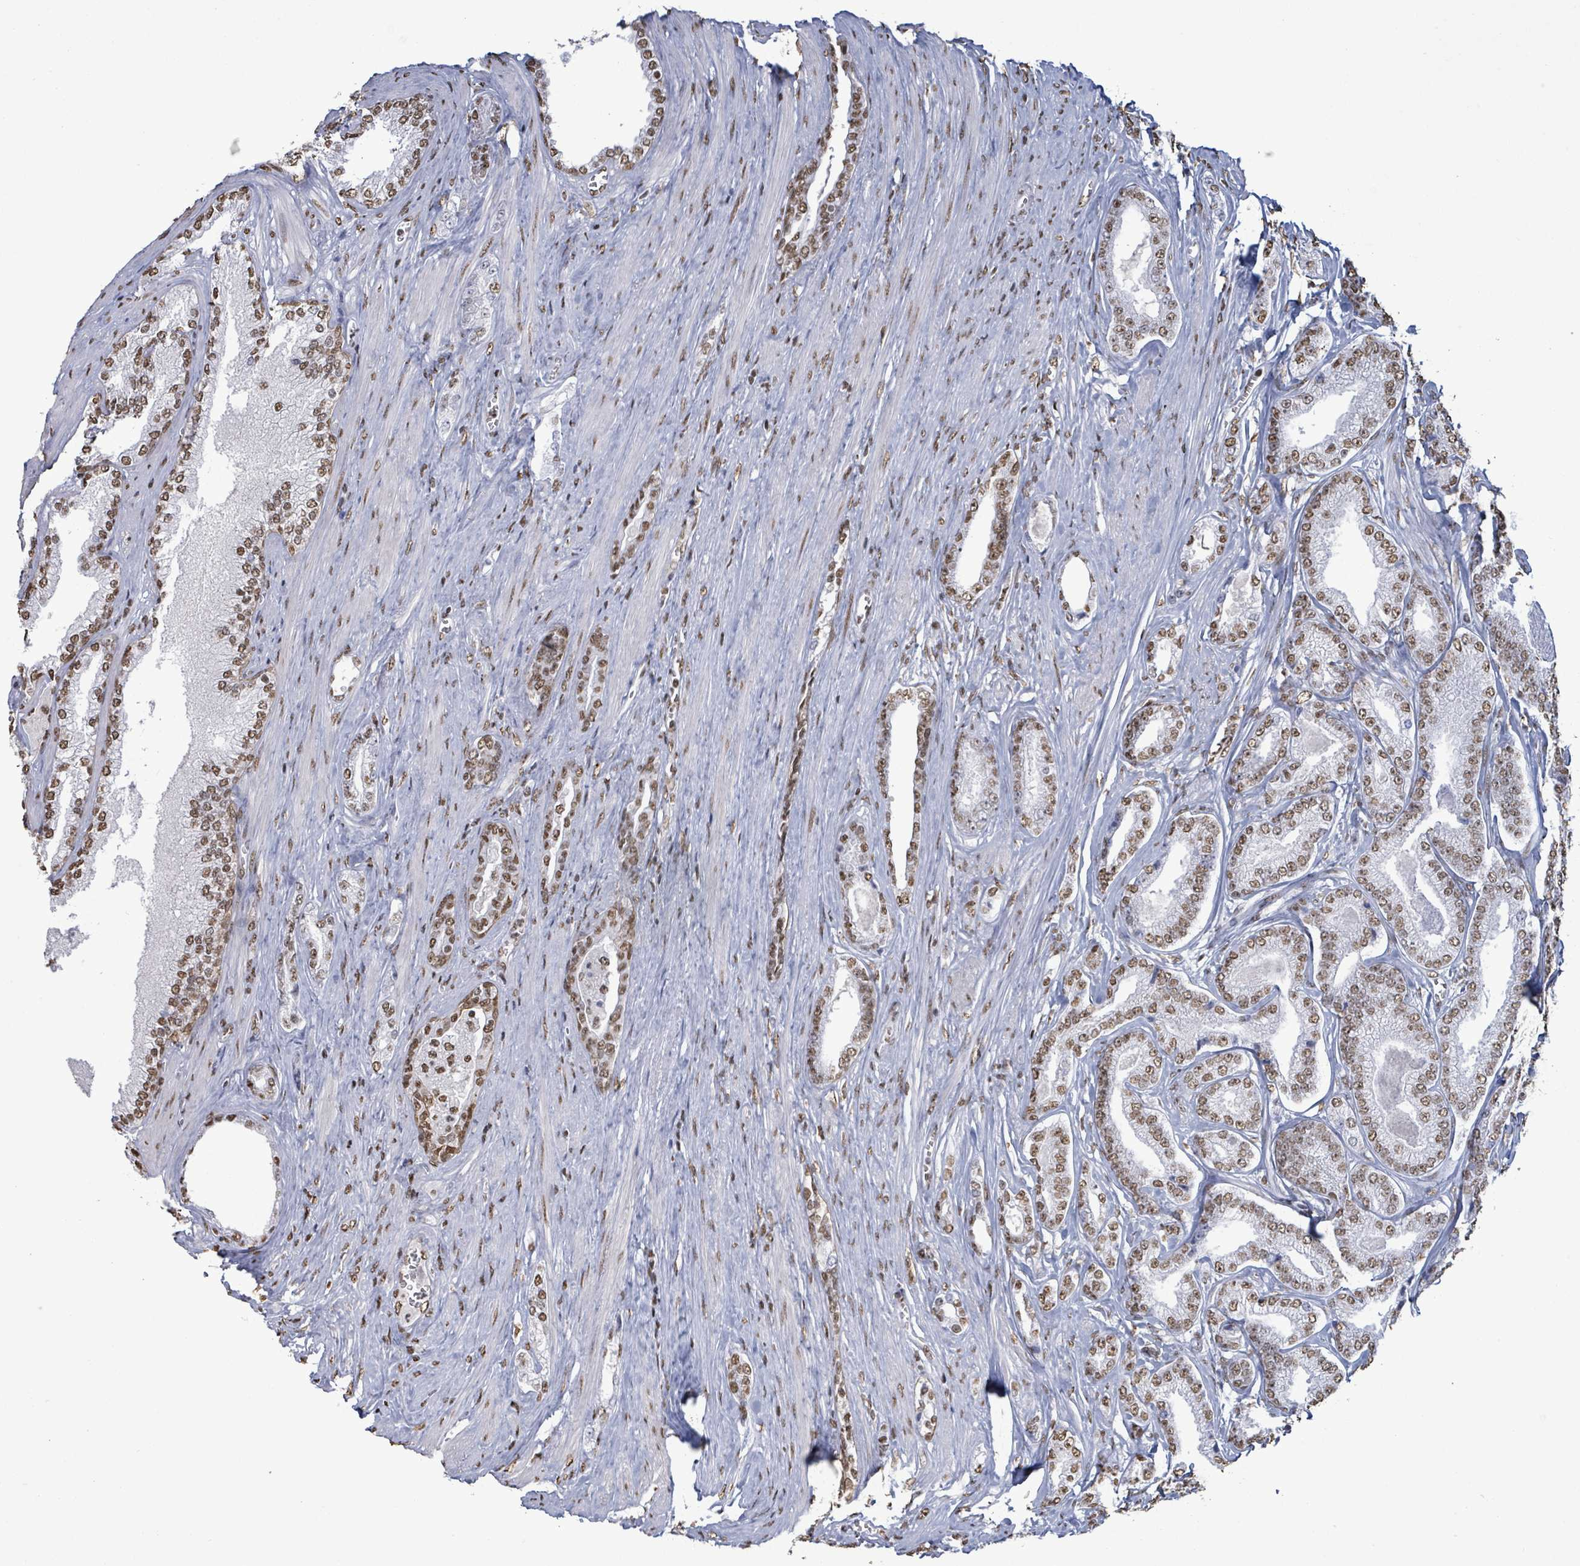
{"staining": {"intensity": "moderate", "quantity": ">75%", "location": "nuclear"}, "tissue": "prostate cancer", "cell_type": "Tumor cells", "image_type": "cancer", "snomed": [{"axis": "morphology", "description": "Adenocarcinoma, NOS"}, {"axis": "topography", "description": "Prostate and seminal vesicle, NOS"}], "caption": "Immunohistochemical staining of human prostate adenocarcinoma shows moderate nuclear protein positivity in about >75% of tumor cells.", "gene": "SAMD14", "patient": {"sex": "male", "age": 76}}